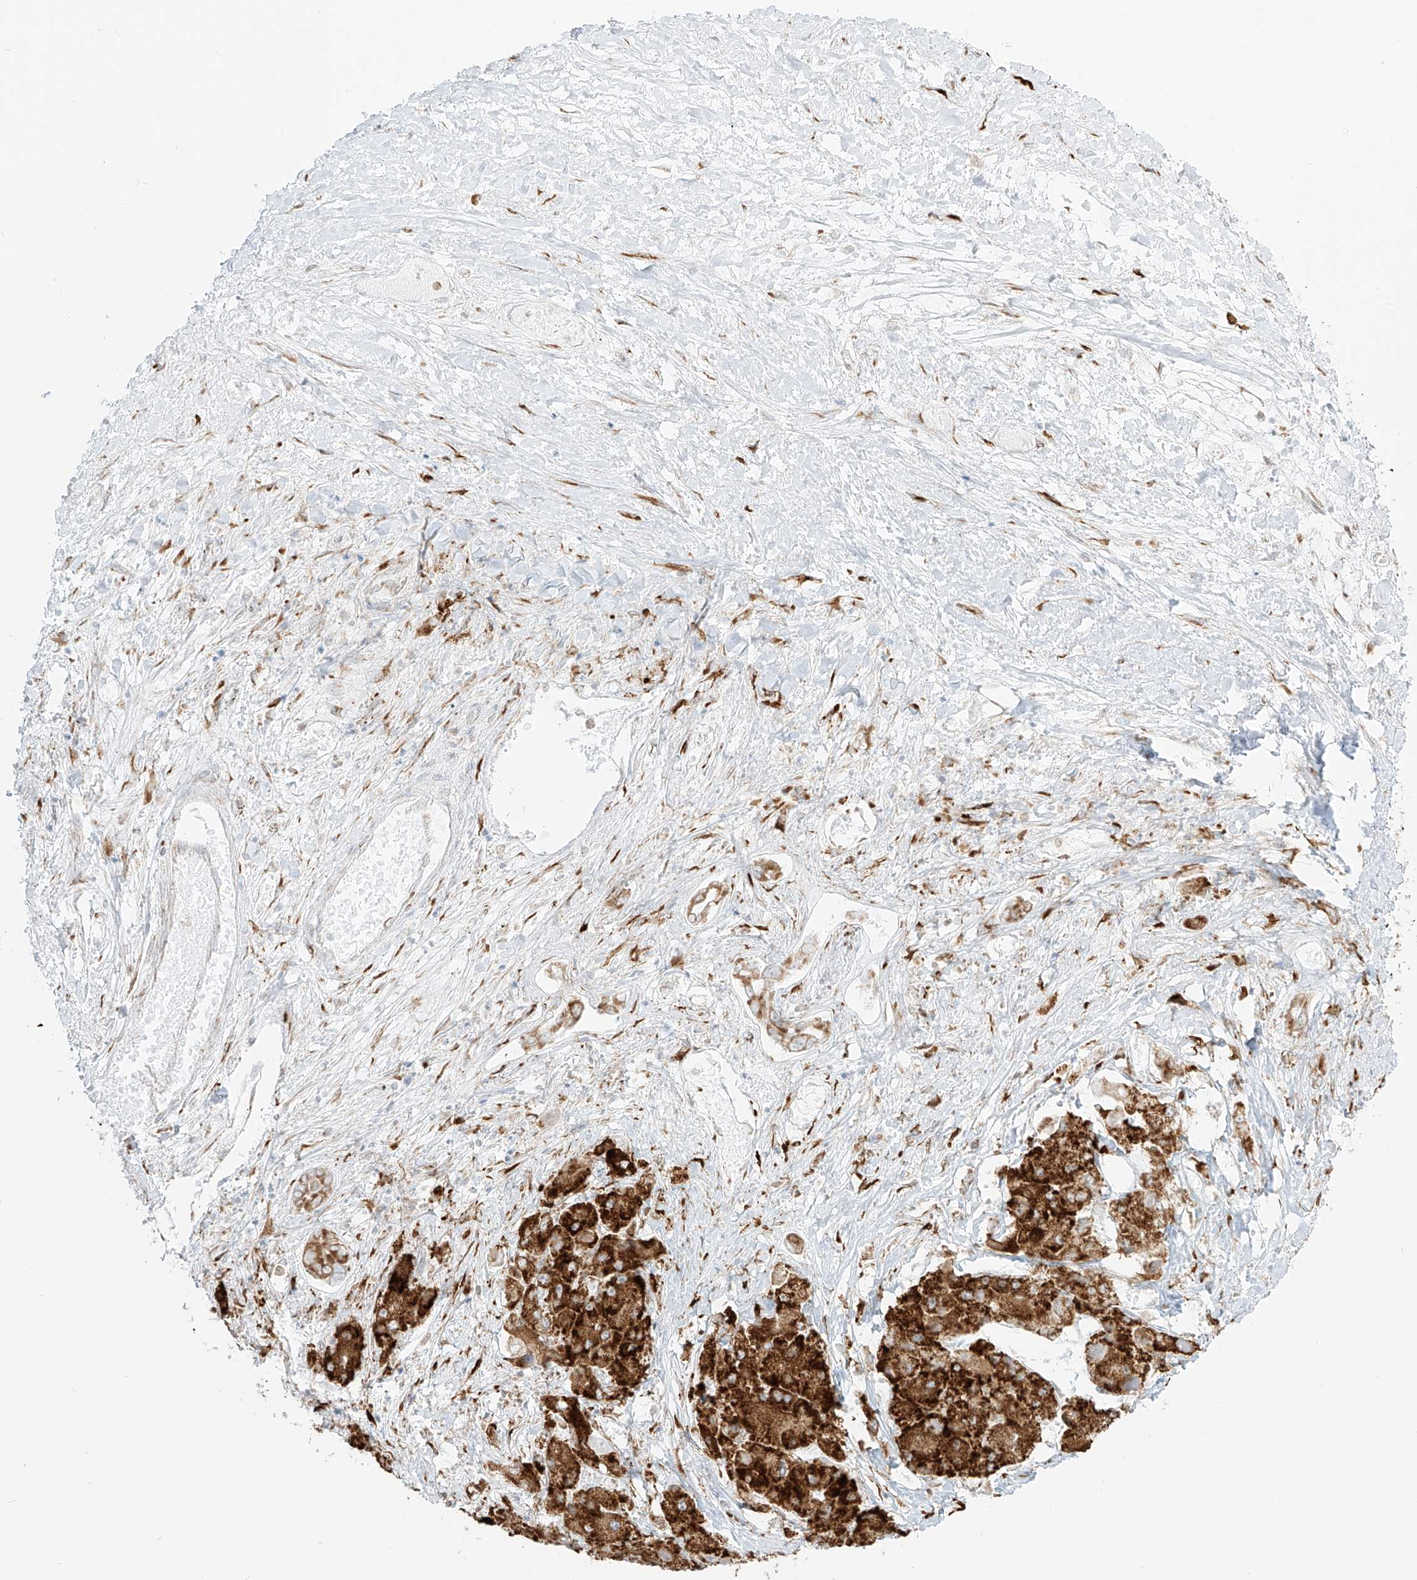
{"staining": {"intensity": "strong", "quantity": ">75%", "location": "cytoplasmic/membranous"}, "tissue": "liver cancer", "cell_type": "Tumor cells", "image_type": "cancer", "snomed": [{"axis": "morphology", "description": "Carcinoma, Hepatocellular, NOS"}, {"axis": "topography", "description": "Liver"}], "caption": "This histopathology image exhibits immunohistochemistry staining of hepatocellular carcinoma (liver), with high strong cytoplasmic/membranous staining in approximately >75% of tumor cells.", "gene": "LRRC59", "patient": {"sex": "female", "age": 73}}